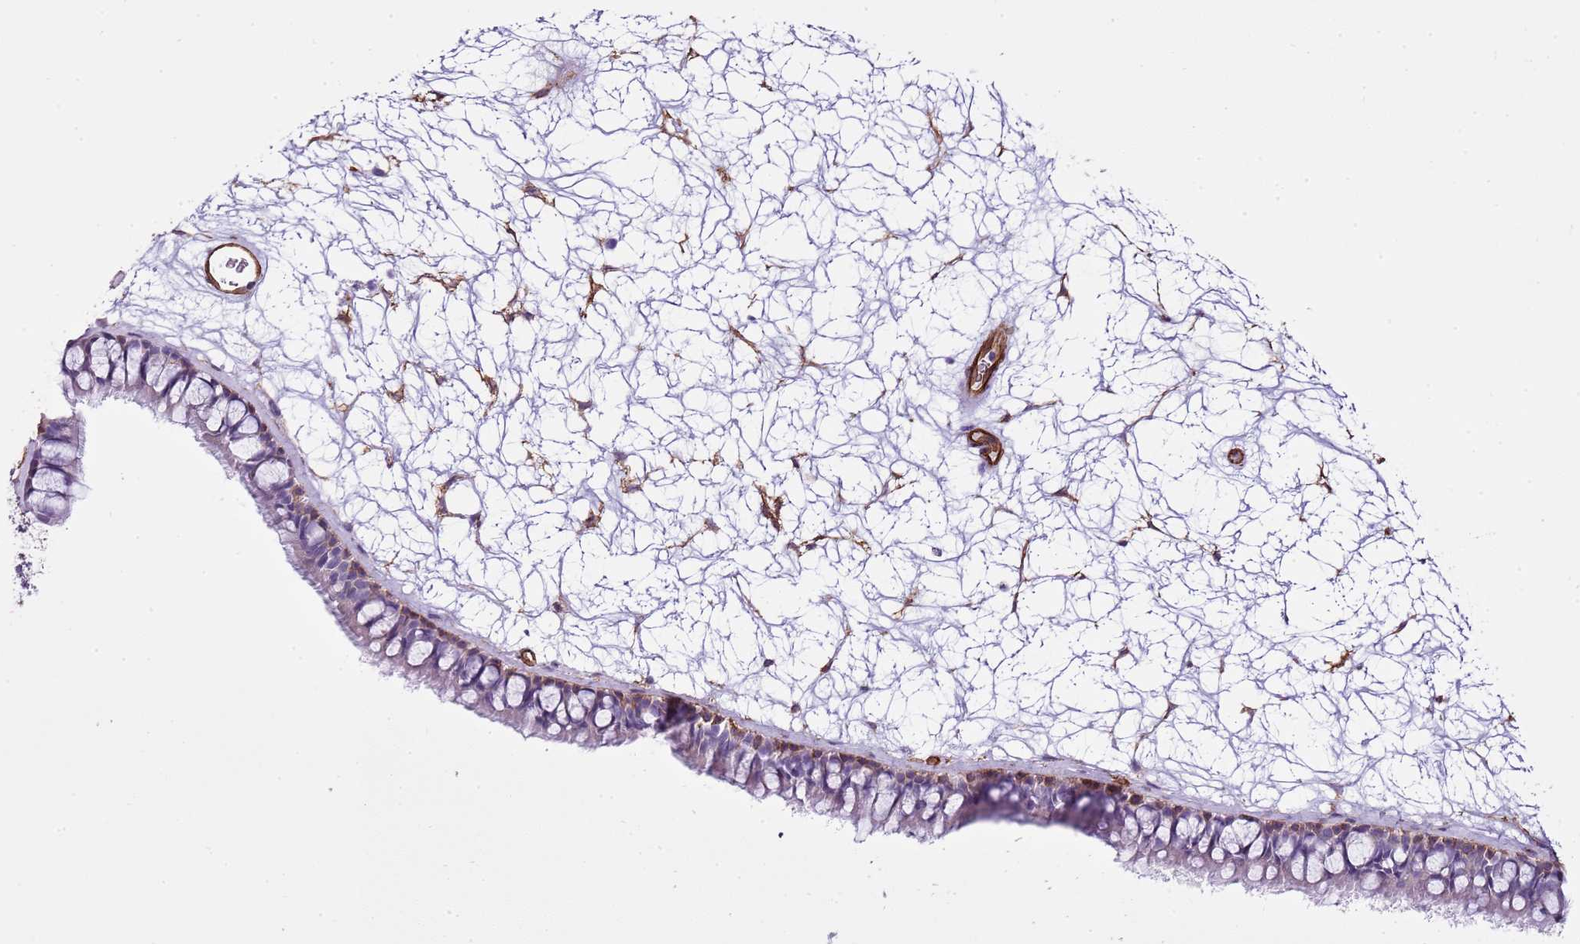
{"staining": {"intensity": "moderate", "quantity": "<25%", "location": "cytoplasmic/membranous"}, "tissue": "nasopharynx", "cell_type": "Respiratory epithelial cells", "image_type": "normal", "snomed": [{"axis": "morphology", "description": "Normal tissue, NOS"}, {"axis": "topography", "description": "Nasopharynx"}], "caption": "The photomicrograph reveals staining of benign nasopharynx, revealing moderate cytoplasmic/membranous protein positivity (brown color) within respiratory epithelial cells. The protein is stained brown, and the nuclei are stained in blue (DAB IHC with brightfield microscopy, high magnification).", "gene": "CTDSPL", "patient": {"sex": "male", "age": 64}}